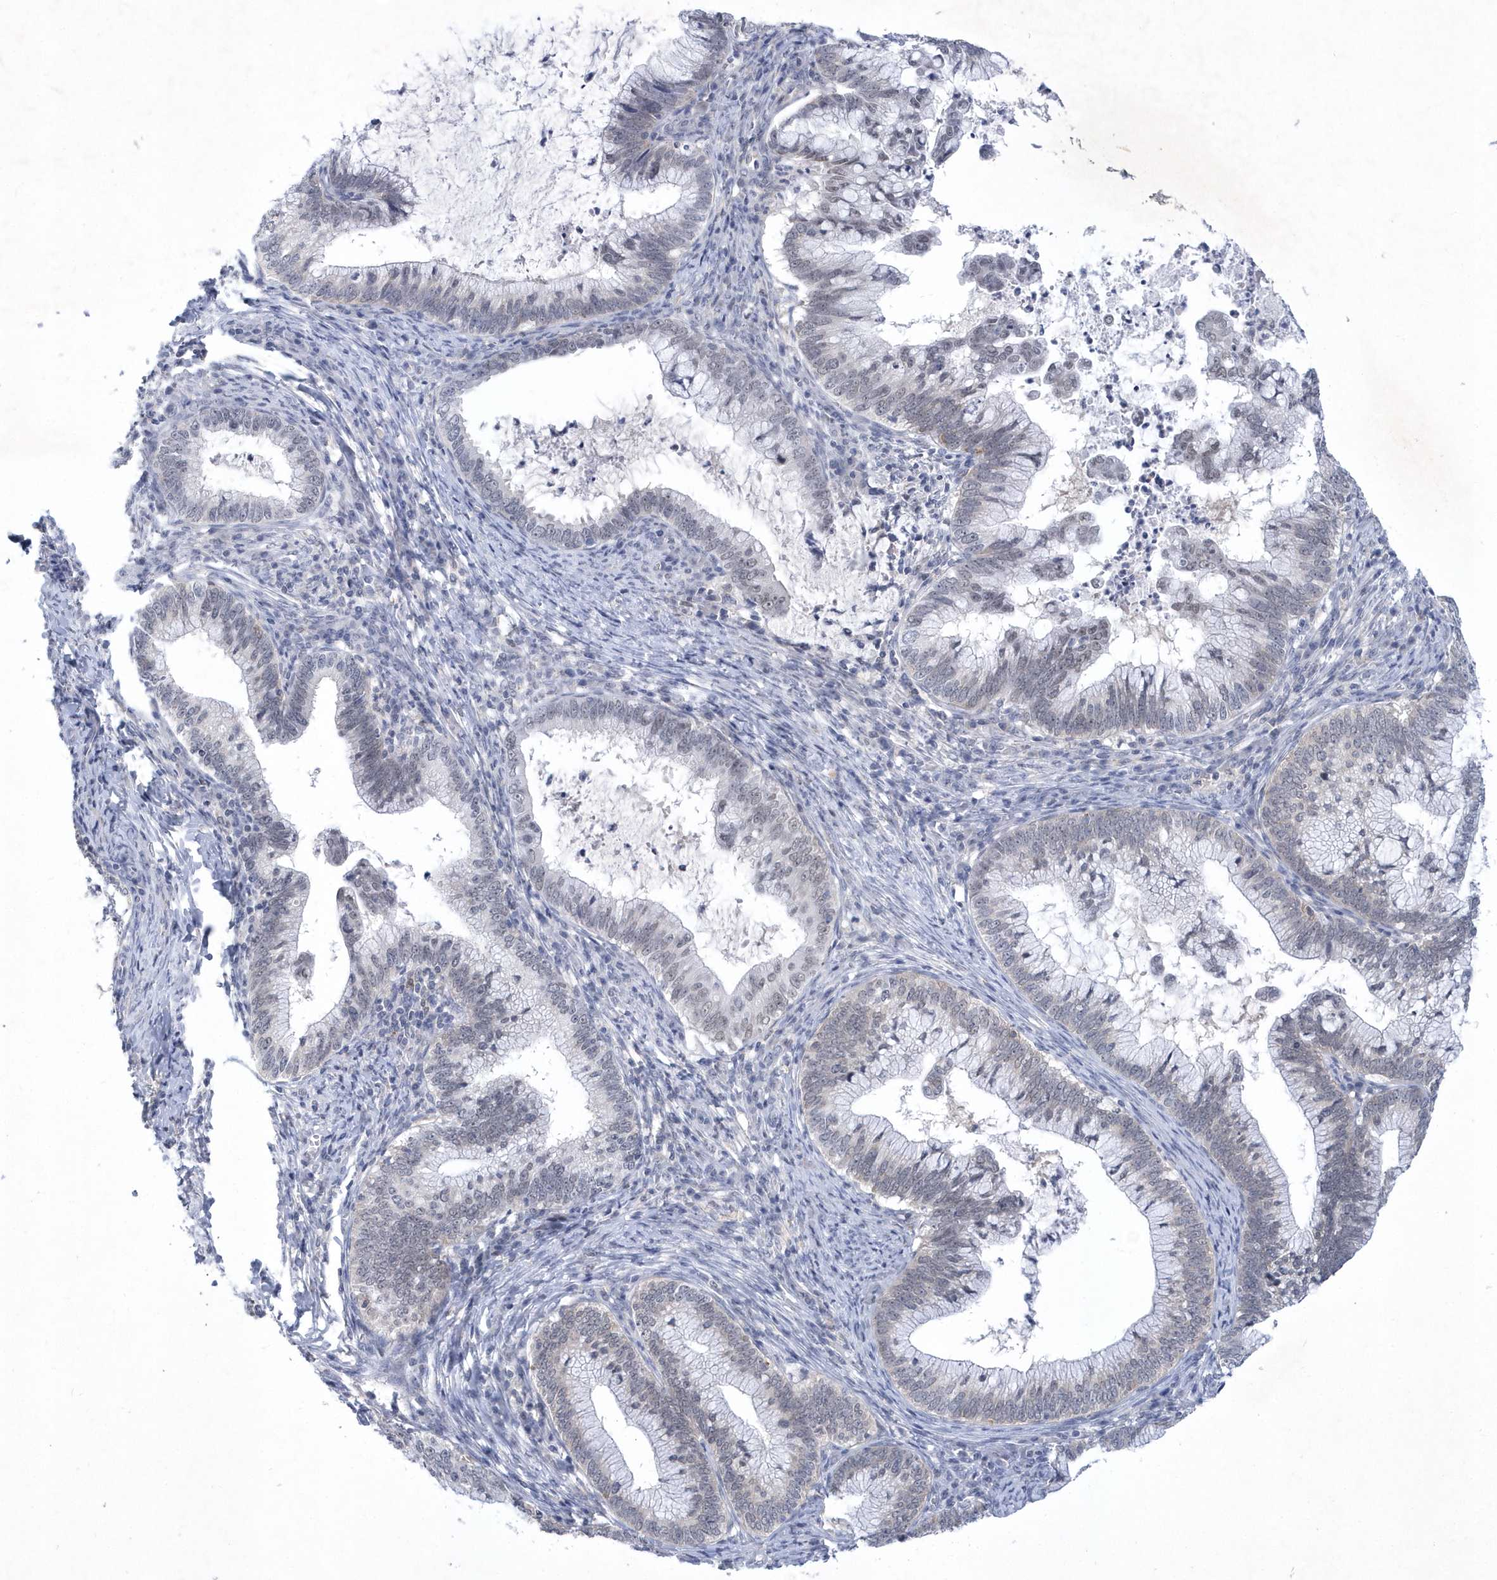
{"staining": {"intensity": "weak", "quantity": "<25%", "location": "cytoplasmic/membranous"}, "tissue": "cervical cancer", "cell_type": "Tumor cells", "image_type": "cancer", "snomed": [{"axis": "morphology", "description": "Adenocarcinoma, NOS"}, {"axis": "topography", "description": "Cervix"}], "caption": "This is an IHC photomicrograph of adenocarcinoma (cervical). There is no positivity in tumor cells.", "gene": "SRGAP3", "patient": {"sex": "female", "age": 36}}